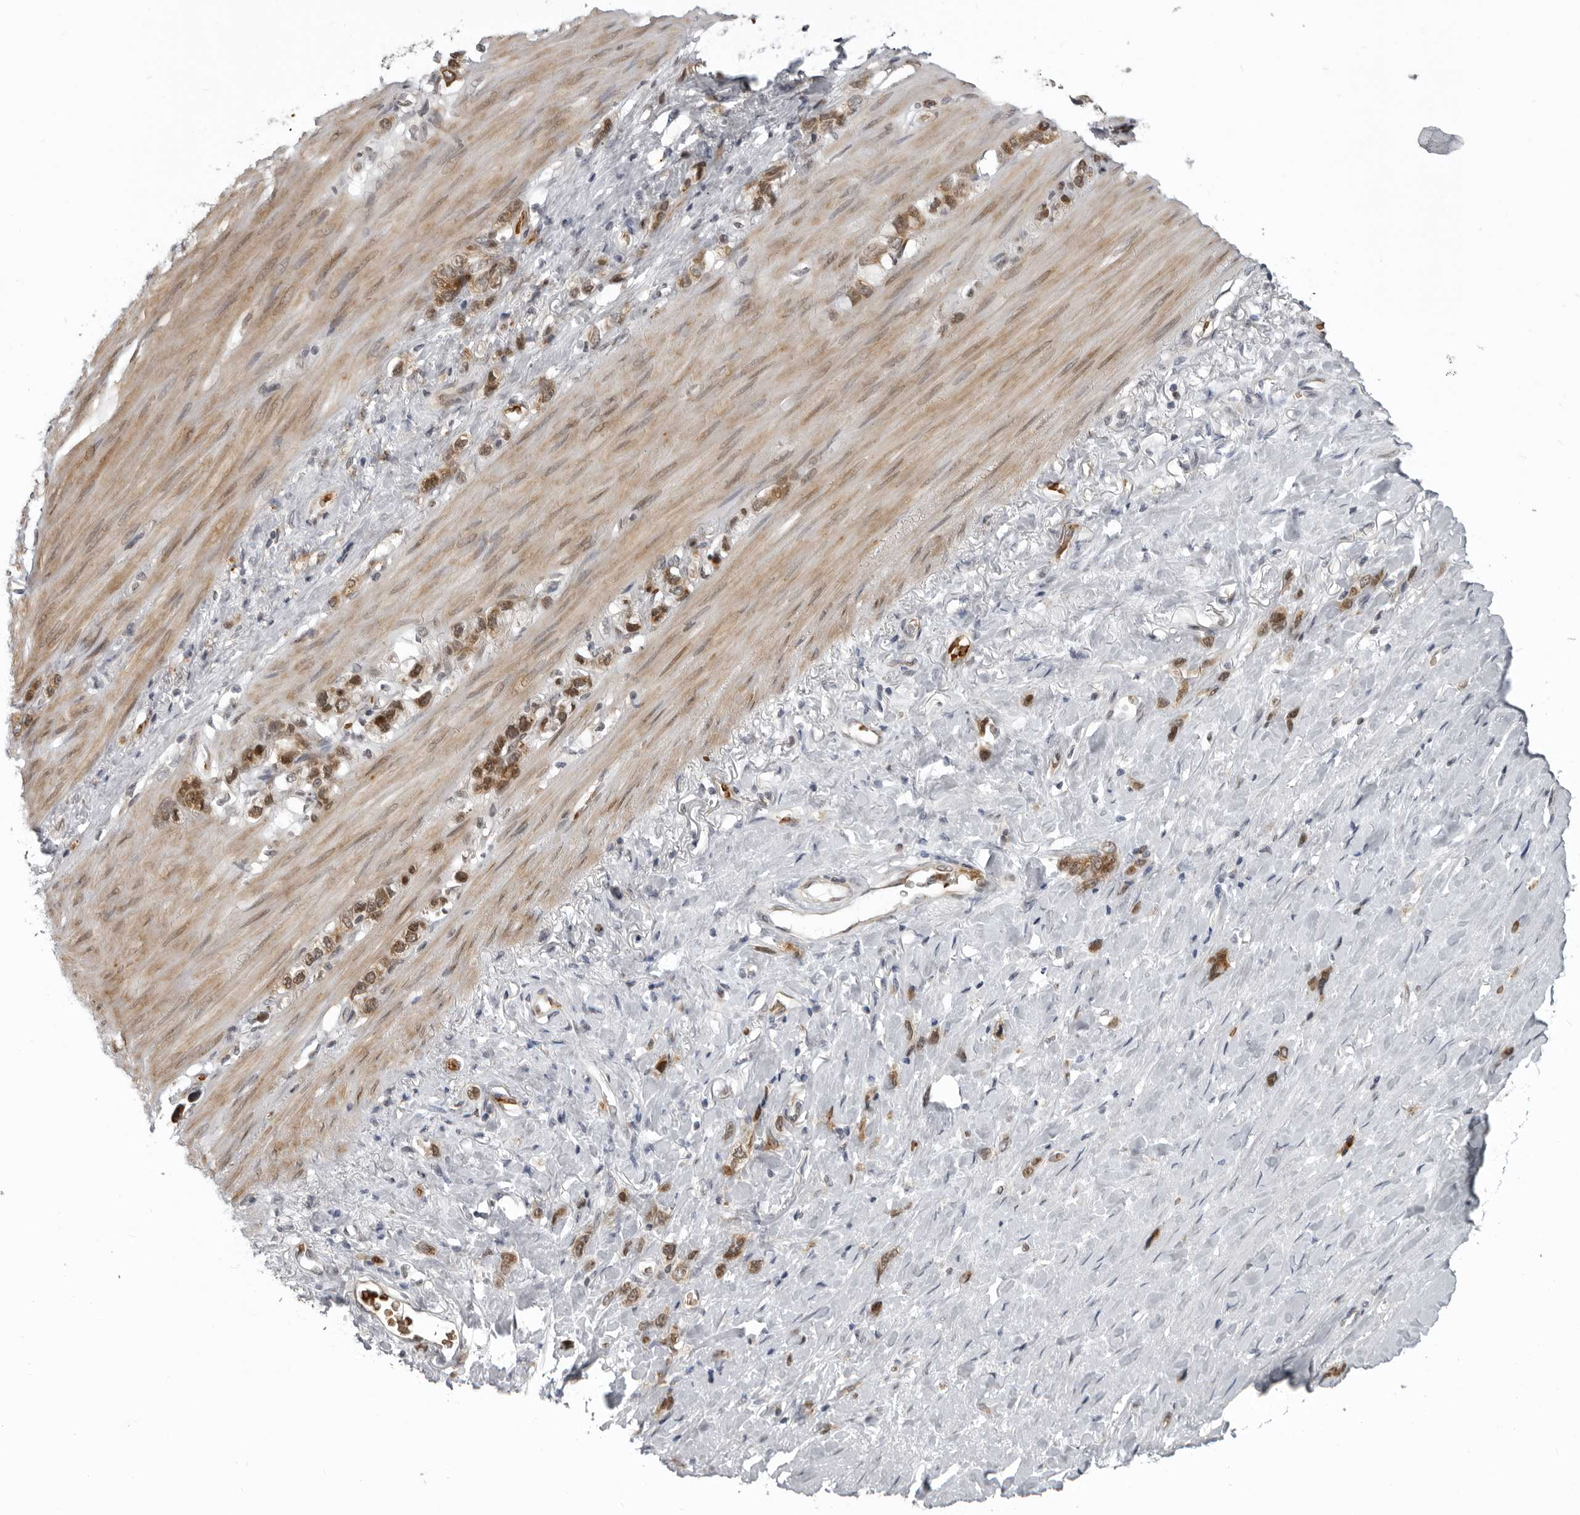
{"staining": {"intensity": "moderate", "quantity": ">75%", "location": "cytoplasmic/membranous"}, "tissue": "stomach cancer", "cell_type": "Tumor cells", "image_type": "cancer", "snomed": [{"axis": "morphology", "description": "Normal tissue, NOS"}, {"axis": "morphology", "description": "Adenocarcinoma, NOS"}, {"axis": "morphology", "description": "Adenocarcinoma, High grade"}, {"axis": "topography", "description": "Stomach, upper"}, {"axis": "topography", "description": "Stomach"}], "caption": "Approximately >75% of tumor cells in high-grade adenocarcinoma (stomach) demonstrate moderate cytoplasmic/membranous protein expression as visualized by brown immunohistochemical staining.", "gene": "THOP1", "patient": {"sex": "female", "age": 65}}